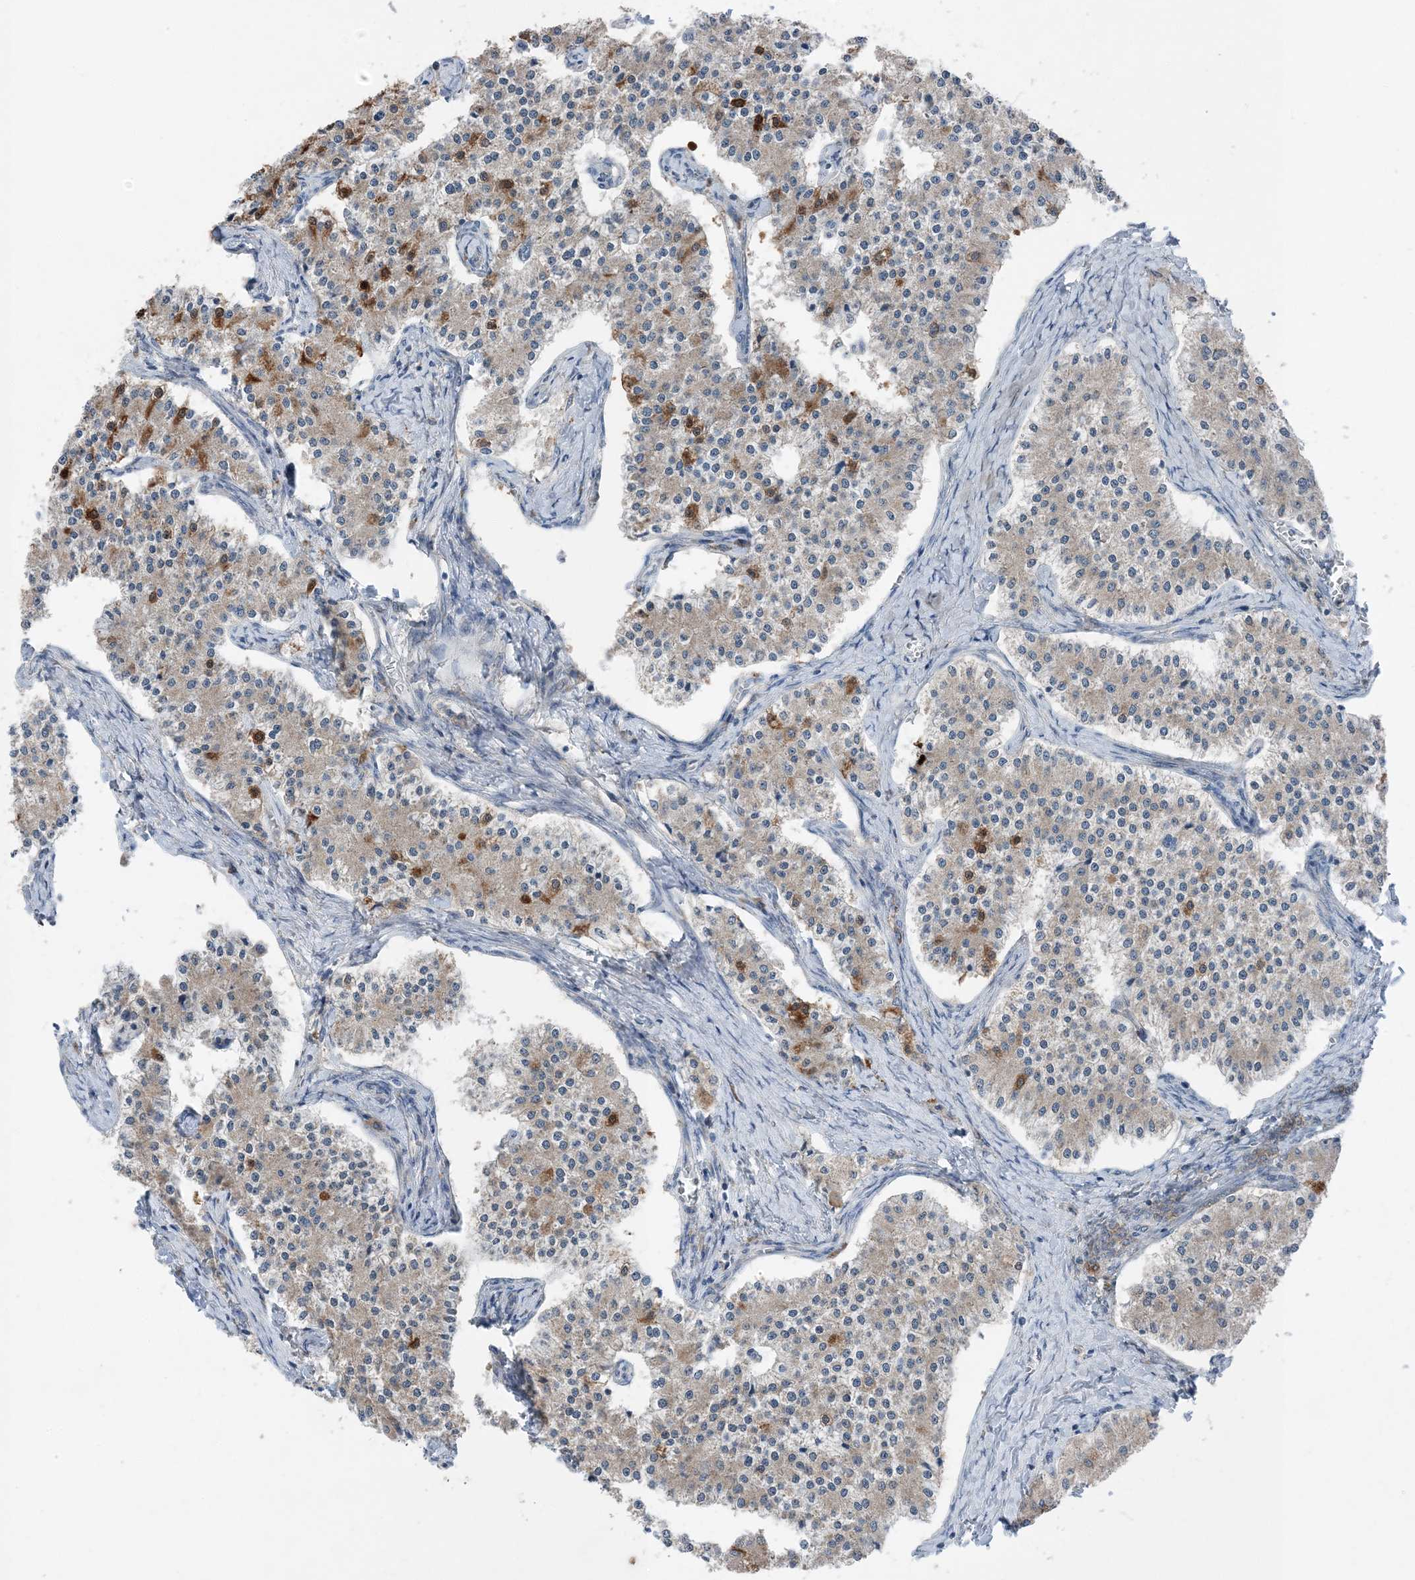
{"staining": {"intensity": "negative", "quantity": "none", "location": "none"}, "tissue": "carcinoid", "cell_type": "Tumor cells", "image_type": "cancer", "snomed": [{"axis": "morphology", "description": "Carcinoid, malignant, NOS"}, {"axis": "topography", "description": "Colon"}], "caption": "This is an immunohistochemistry image of carcinoid. There is no positivity in tumor cells.", "gene": "DHX30", "patient": {"sex": "female", "age": 52}}